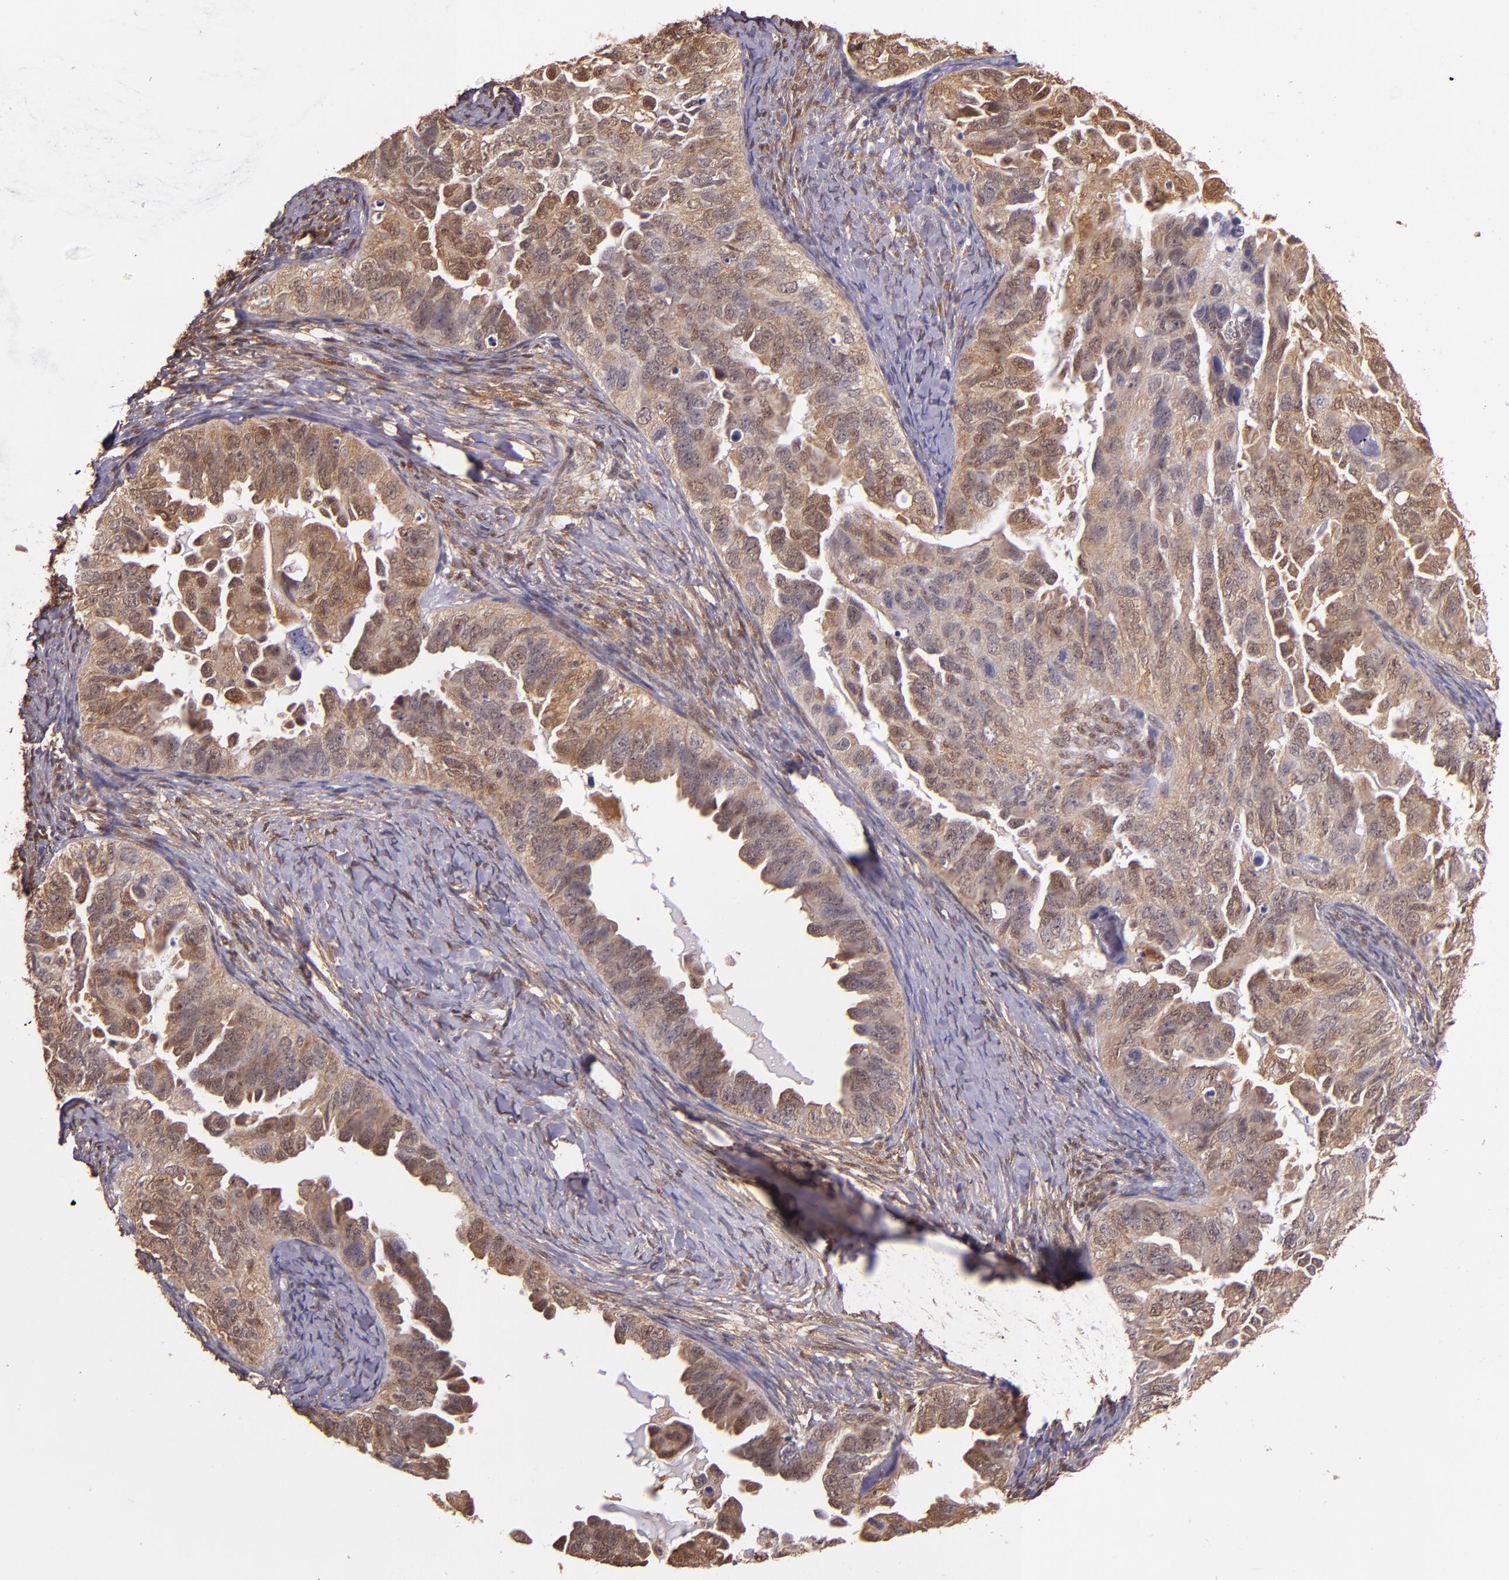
{"staining": {"intensity": "moderate", "quantity": ">75%", "location": "cytoplasmic/membranous"}, "tissue": "ovarian cancer", "cell_type": "Tumor cells", "image_type": "cancer", "snomed": [{"axis": "morphology", "description": "Cystadenocarcinoma, serous, NOS"}, {"axis": "topography", "description": "Ovary"}], "caption": "Protein staining by immunohistochemistry (IHC) displays moderate cytoplasmic/membranous staining in approximately >75% of tumor cells in ovarian cancer (serous cystadenocarcinoma). The protein is stained brown, and the nuclei are stained in blue (DAB IHC with brightfield microscopy, high magnification).", "gene": "STAT6", "patient": {"sex": "female", "age": 82}}